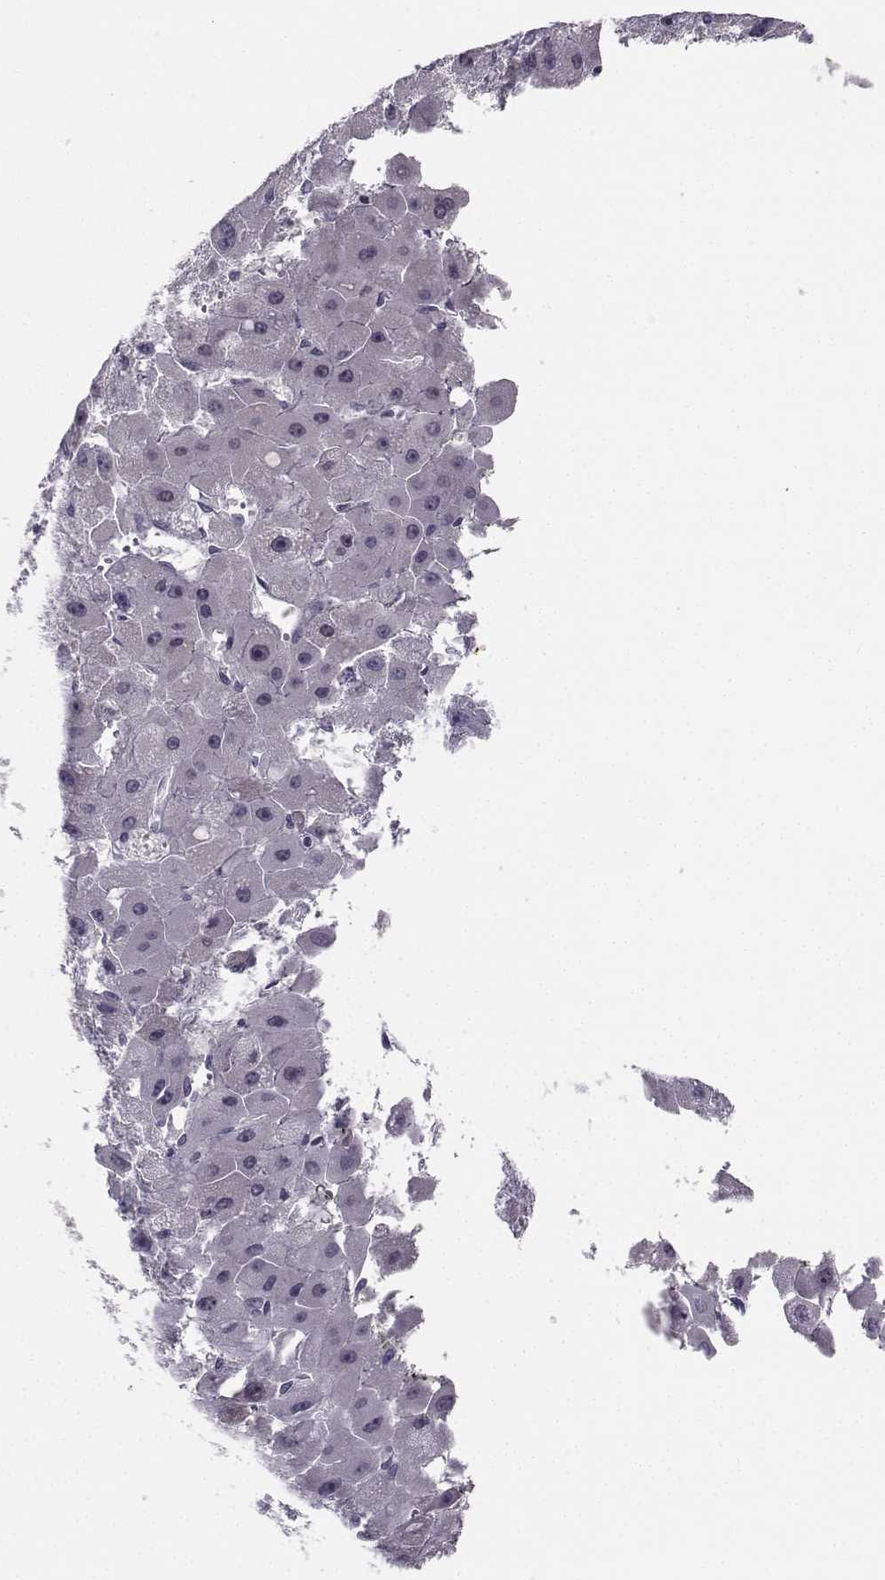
{"staining": {"intensity": "negative", "quantity": "none", "location": "none"}, "tissue": "liver cancer", "cell_type": "Tumor cells", "image_type": "cancer", "snomed": [{"axis": "morphology", "description": "Carcinoma, Hepatocellular, NOS"}, {"axis": "topography", "description": "Liver"}], "caption": "The micrograph demonstrates no significant positivity in tumor cells of liver hepatocellular carcinoma.", "gene": "LRP8", "patient": {"sex": "female", "age": 25}}